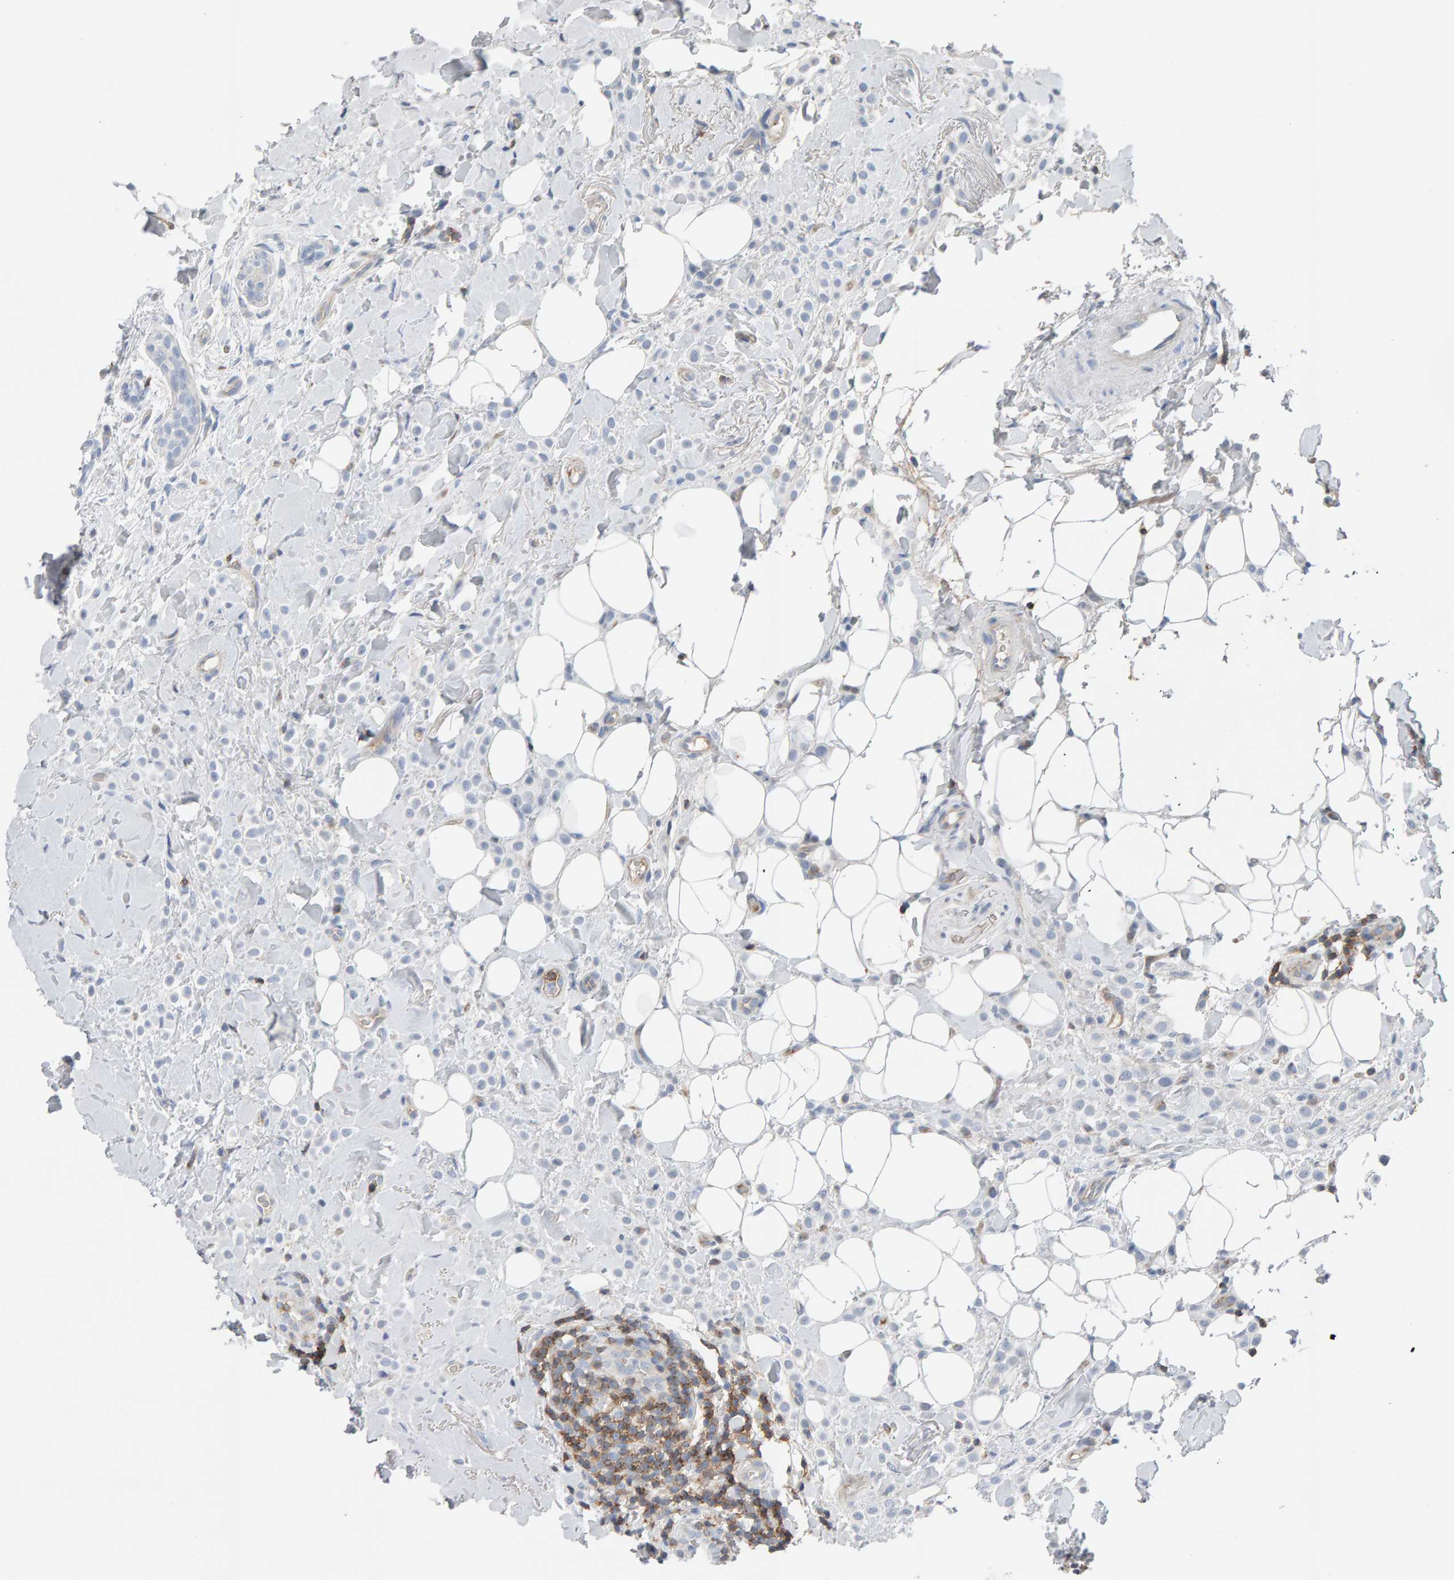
{"staining": {"intensity": "negative", "quantity": "none", "location": "none"}, "tissue": "breast cancer", "cell_type": "Tumor cells", "image_type": "cancer", "snomed": [{"axis": "morphology", "description": "Normal tissue, NOS"}, {"axis": "morphology", "description": "Lobular carcinoma"}, {"axis": "topography", "description": "Breast"}], "caption": "An image of human lobular carcinoma (breast) is negative for staining in tumor cells.", "gene": "FYN", "patient": {"sex": "female", "age": 50}}